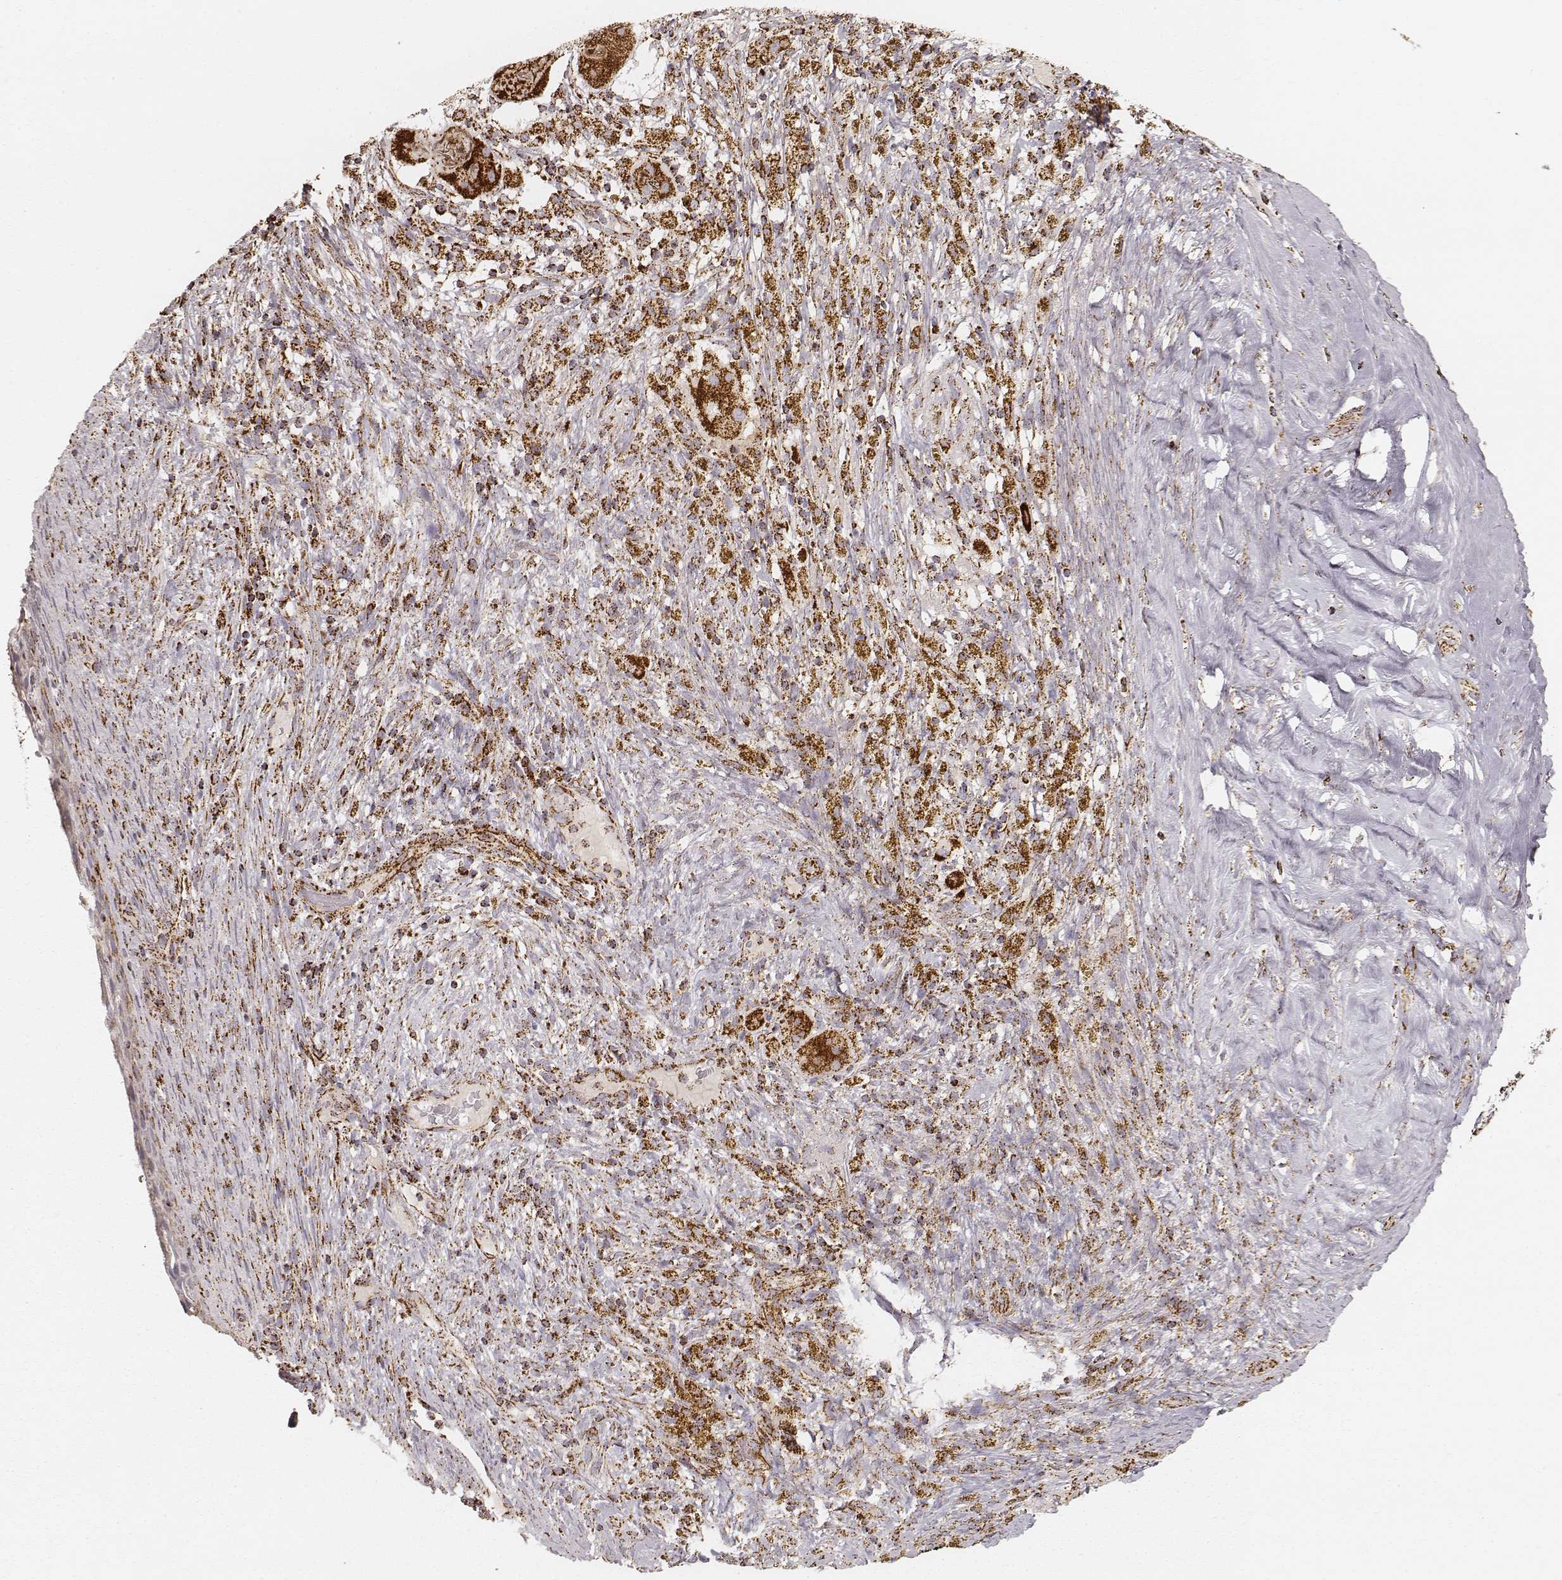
{"staining": {"intensity": "strong", "quantity": ">75%", "location": "cytoplasmic/membranous"}, "tissue": "cervical cancer", "cell_type": "Tumor cells", "image_type": "cancer", "snomed": [{"axis": "morphology", "description": "Squamous cell carcinoma, NOS"}, {"axis": "topography", "description": "Cervix"}], "caption": "Human cervical cancer (squamous cell carcinoma) stained for a protein (brown) demonstrates strong cytoplasmic/membranous positive staining in about >75% of tumor cells.", "gene": "CS", "patient": {"sex": "female", "age": 51}}